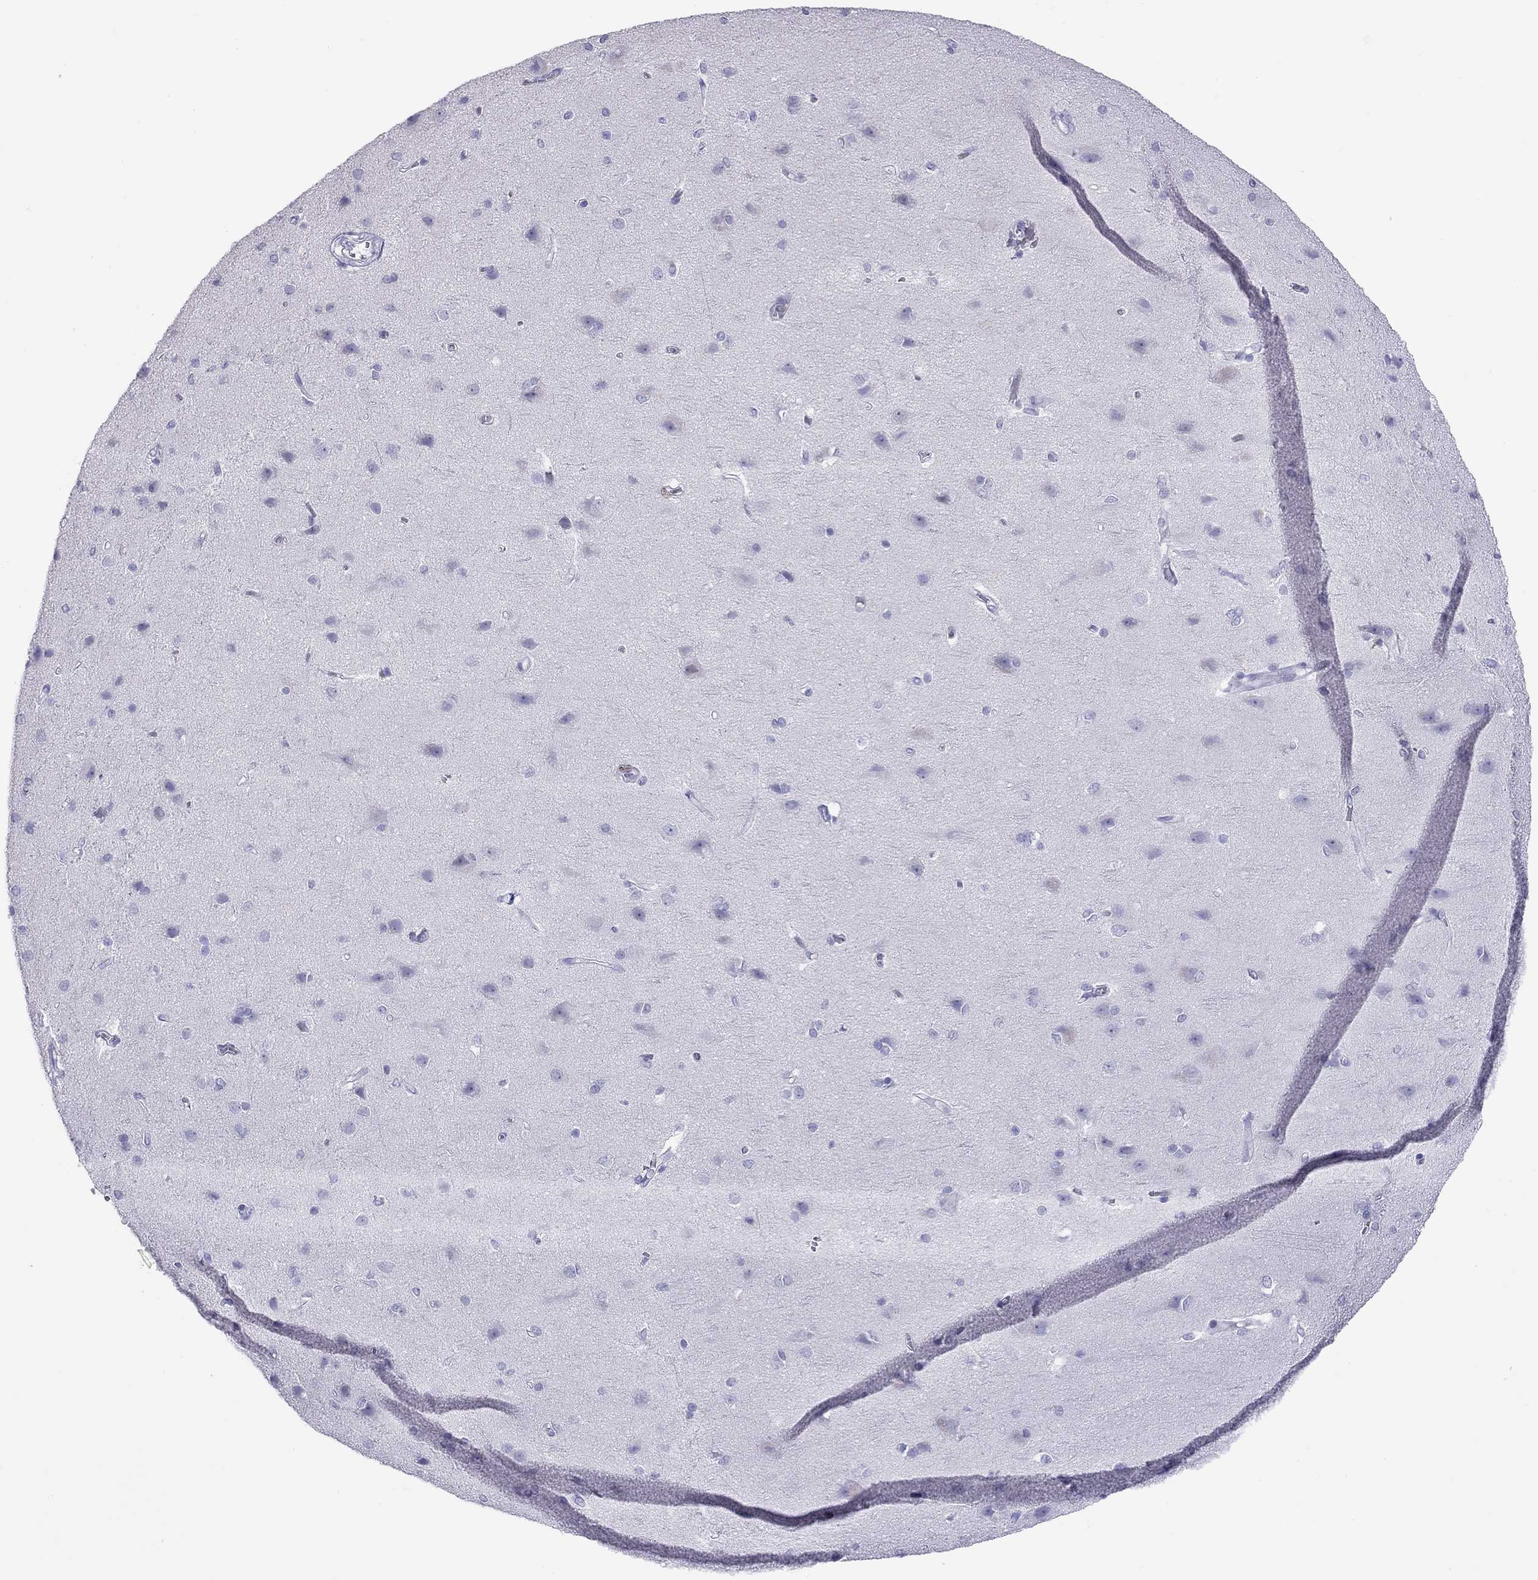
{"staining": {"intensity": "negative", "quantity": "none", "location": "none"}, "tissue": "cerebral cortex", "cell_type": "Endothelial cells", "image_type": "normal", "snomed": [{"axis": "morphology", "description": "Normal tissue, NOS"}, {"axis": "topography", "description": "Cerebral cortex"}], "caption": "Immunohistochemistry (IHC) histopathology image of normal human cerebral cortex stained for a protein (brown), which reveals no expression in endothelial cells.", "gene": "STAG3", "patient": {"sex": "male", "age": 37}}